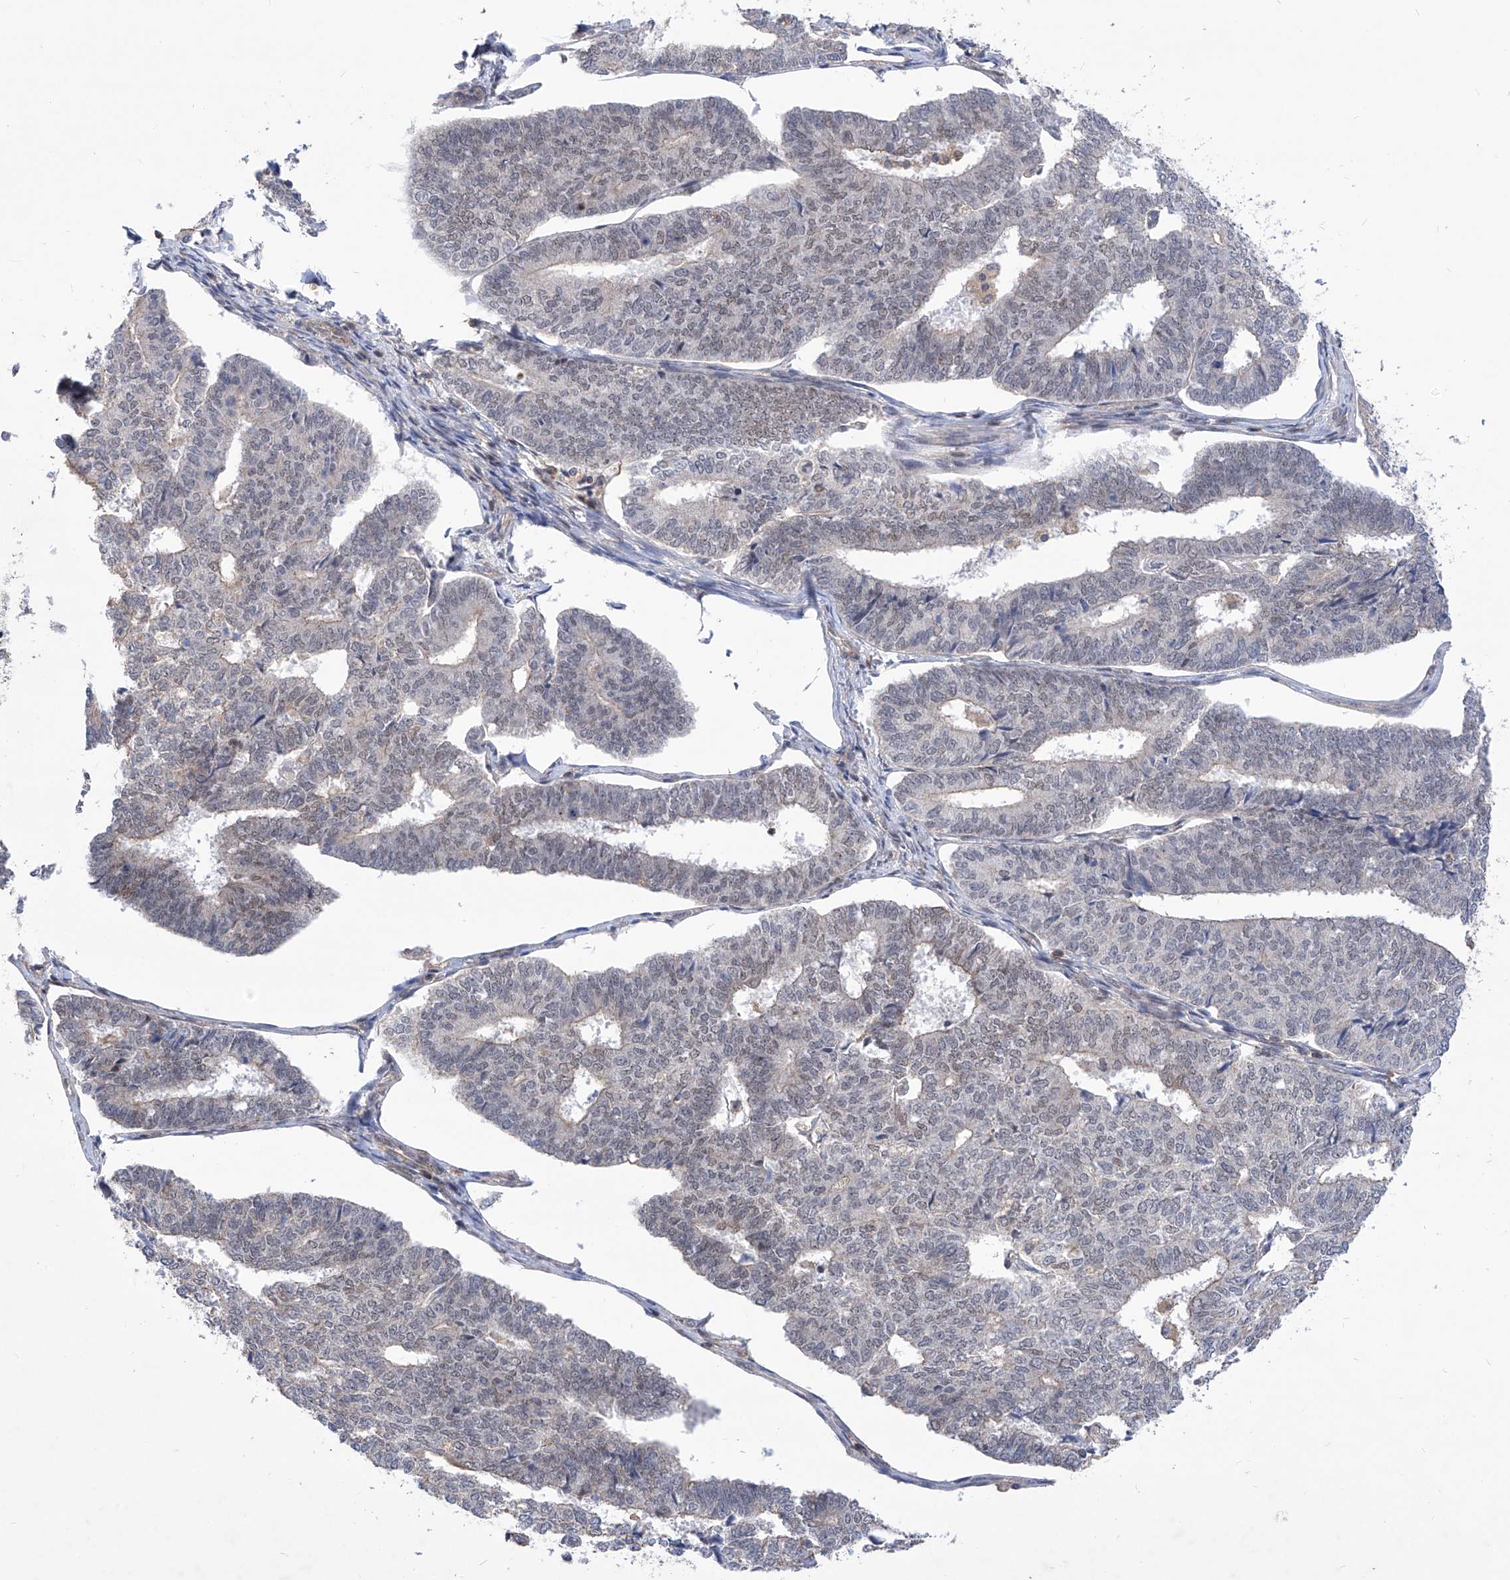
{"staining": {"intensity": "moderate", "quantity": "<25%", "location": "cytoplasmic/membranous,nuclear"}, "tissue": "endometrial cancer", "cell_type": "Tumor cells", "image_type": "cancer", "snomed": [{"axis": "morphology", "description": "Adenocarcinoma, NOS"}, {"axis": "topography", "description": "Endometrium"}], "caption": "DAB immunohistochemical staining of endometrial cancer (adenocarcinoma) shows moderate cytoplasmic/membranous and nuclear protein staining in about <25% of tumor cells.", "gene": "KIFC2", "patient": {"sex": "female", "age": 70}}